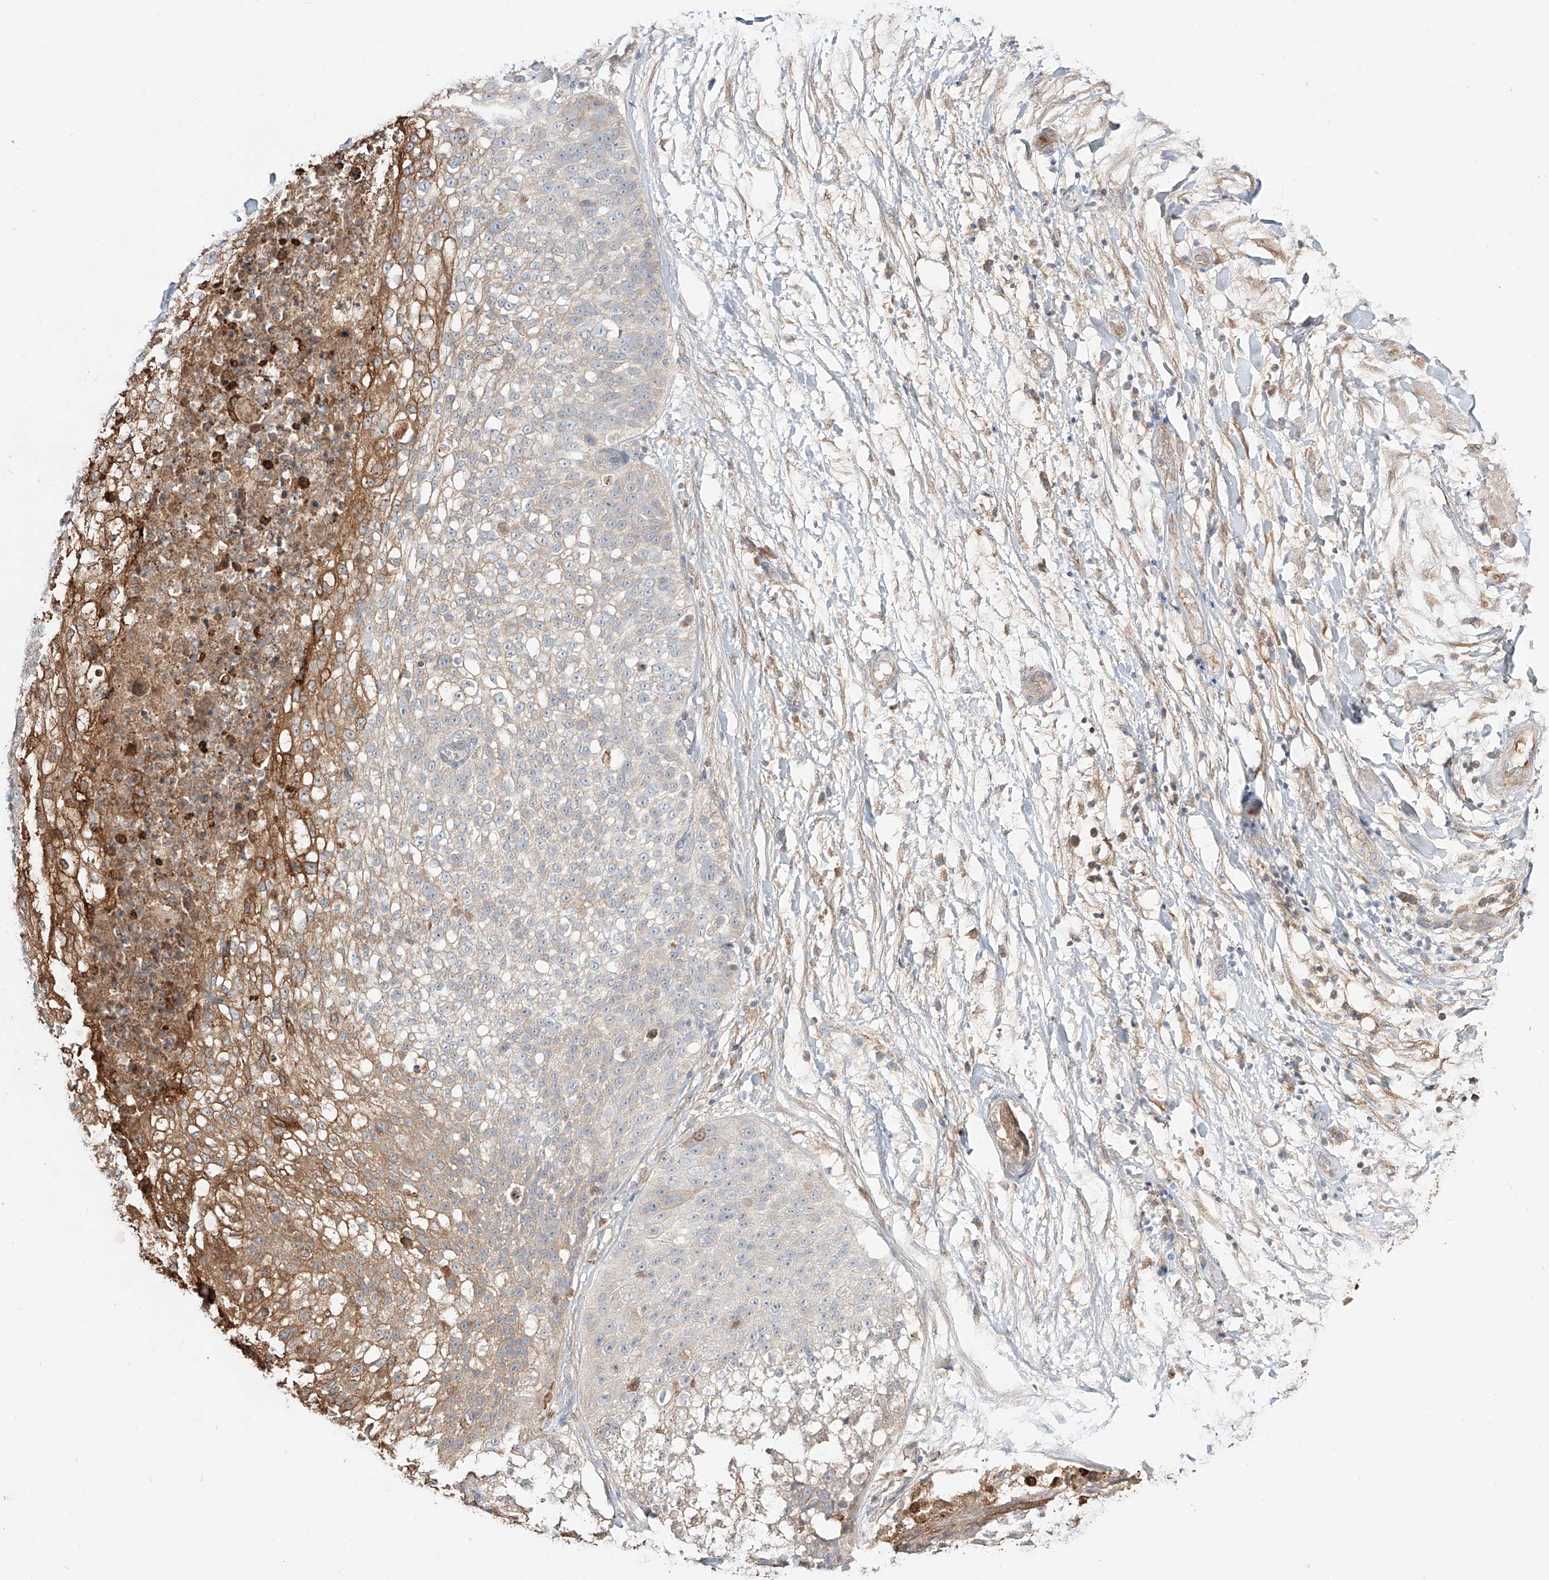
{"staining": {"intensity": "moderate", "quantity": "<25%", "location": "cytoplasmic/membranous"}, "tissue": "lung cancer", "cell_type": "Tumor cells", "image_type": "cancer", "snomed": [{"axis": "morphology", "description": "Inflammation, NOS"}, {"axis": "morphology", "description": "Squamous cell carcinoma, NOS"}, {"axis": "topography", "description": "Lymph node"}, {"axis": "topography", "description": "Soft tissue"}, {"axis": "topography", "description": "Lung"}], "caption": "Protein staining shows moderate cytoplasmic/membranous staining in about <25% of tumor cells in lung cancer (squamous cell carcinoma).", "gene": "ERO1A", "patient": {"sex": "male", "age": 66}}